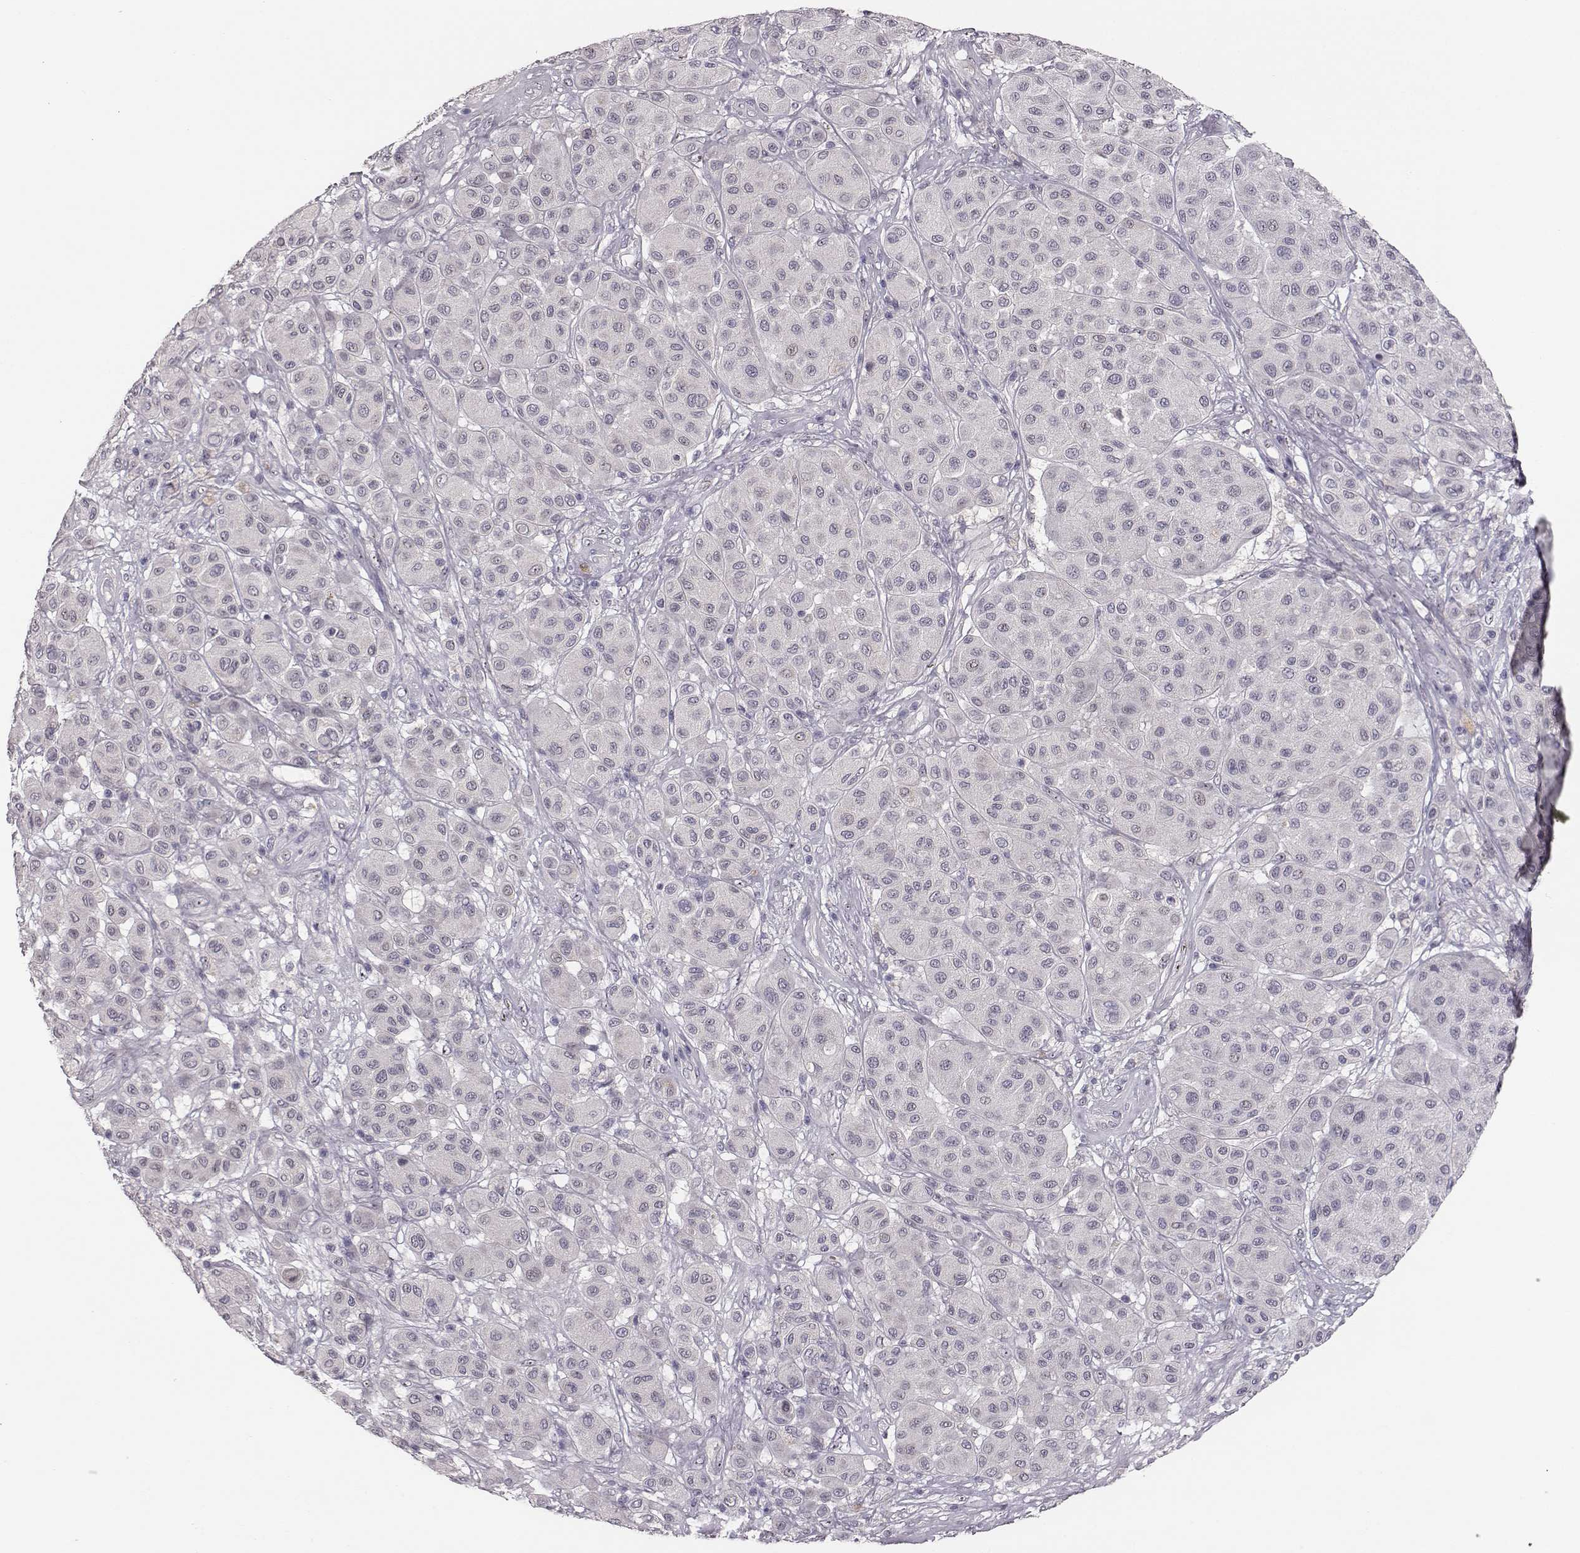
{"staining": {"intensity": "negative", "quantity": "none", "location": "none"}, "tissue": "melanoma", "cell_type": "Tumor cells", "image_type": "cancer", "snomed": [{"axis": "morphology", "description": "Malignant melanoma, Metastatic site"}, {"axis": "topography", "description": "Smooth muscle"}], "caption": "A high-resolution histopathology image shows immunohistochemistry staining of malignant melanoma (metastatic site), which displays no significant staining in tumor cells.", "gene": "NIFK", "patient": {"sex": "male", "age": 41}}